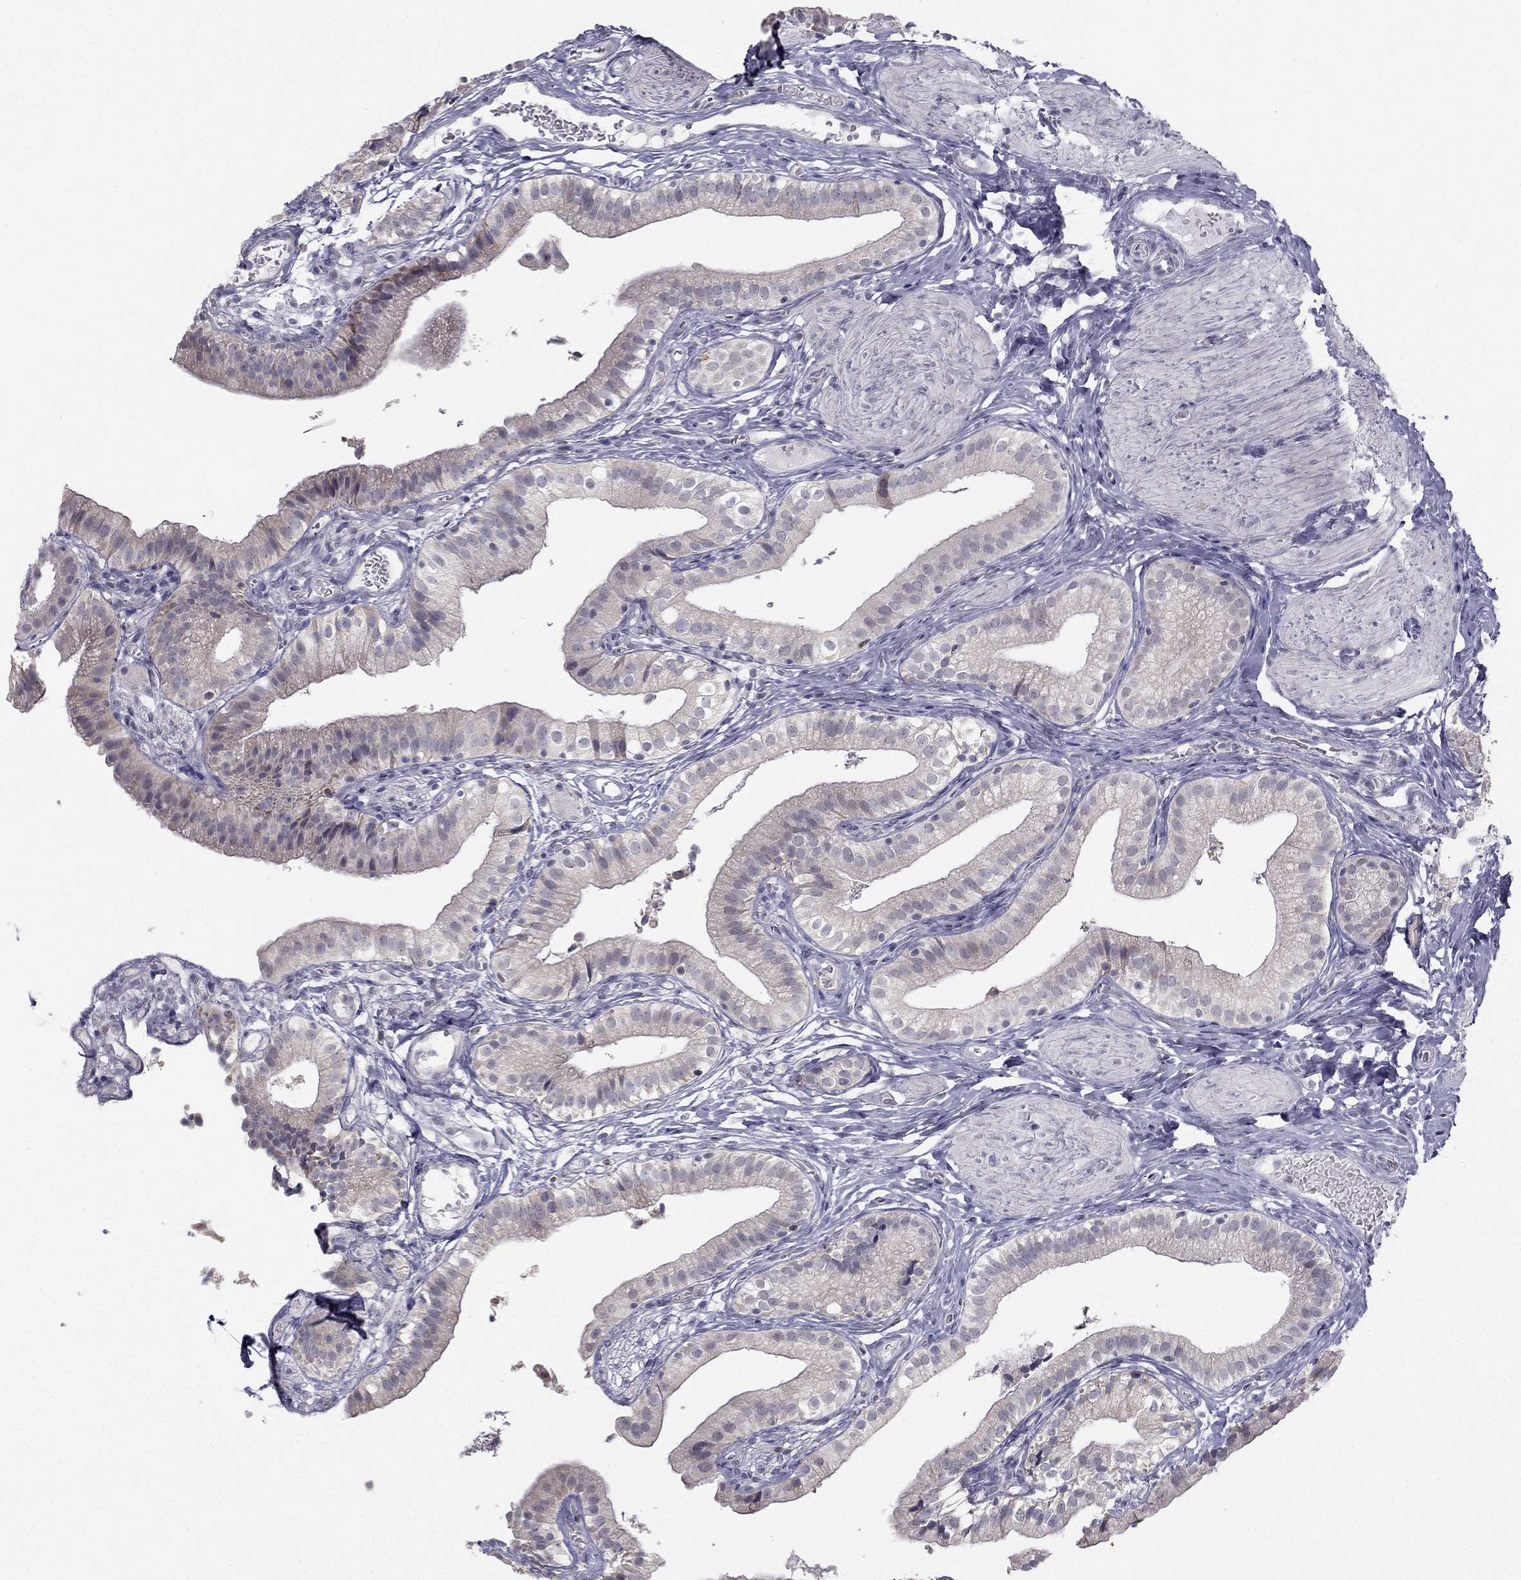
{"staining": {"intensity": "negative", "quantity": "none", "location": "none"}, "tissue": "gallbladder", "cell_type": "Glandular cells", "image_type": "normal", "snomed": [{"axis": "morphology", "description": "Normal tissue, NOS"}, {"axis": "topography", "description": "Gallbladder"}], "caption": "DAB (3,3'-diaminobenzidine) immunohistochemical staining of normal gallbladder displays no significant positivity in glandular cells. (Immunohistochemistry (ihc), brightfield microscopy, high magnification).", "gene": "C5orf49", "patient": {"sex": "female", "age": 47}}